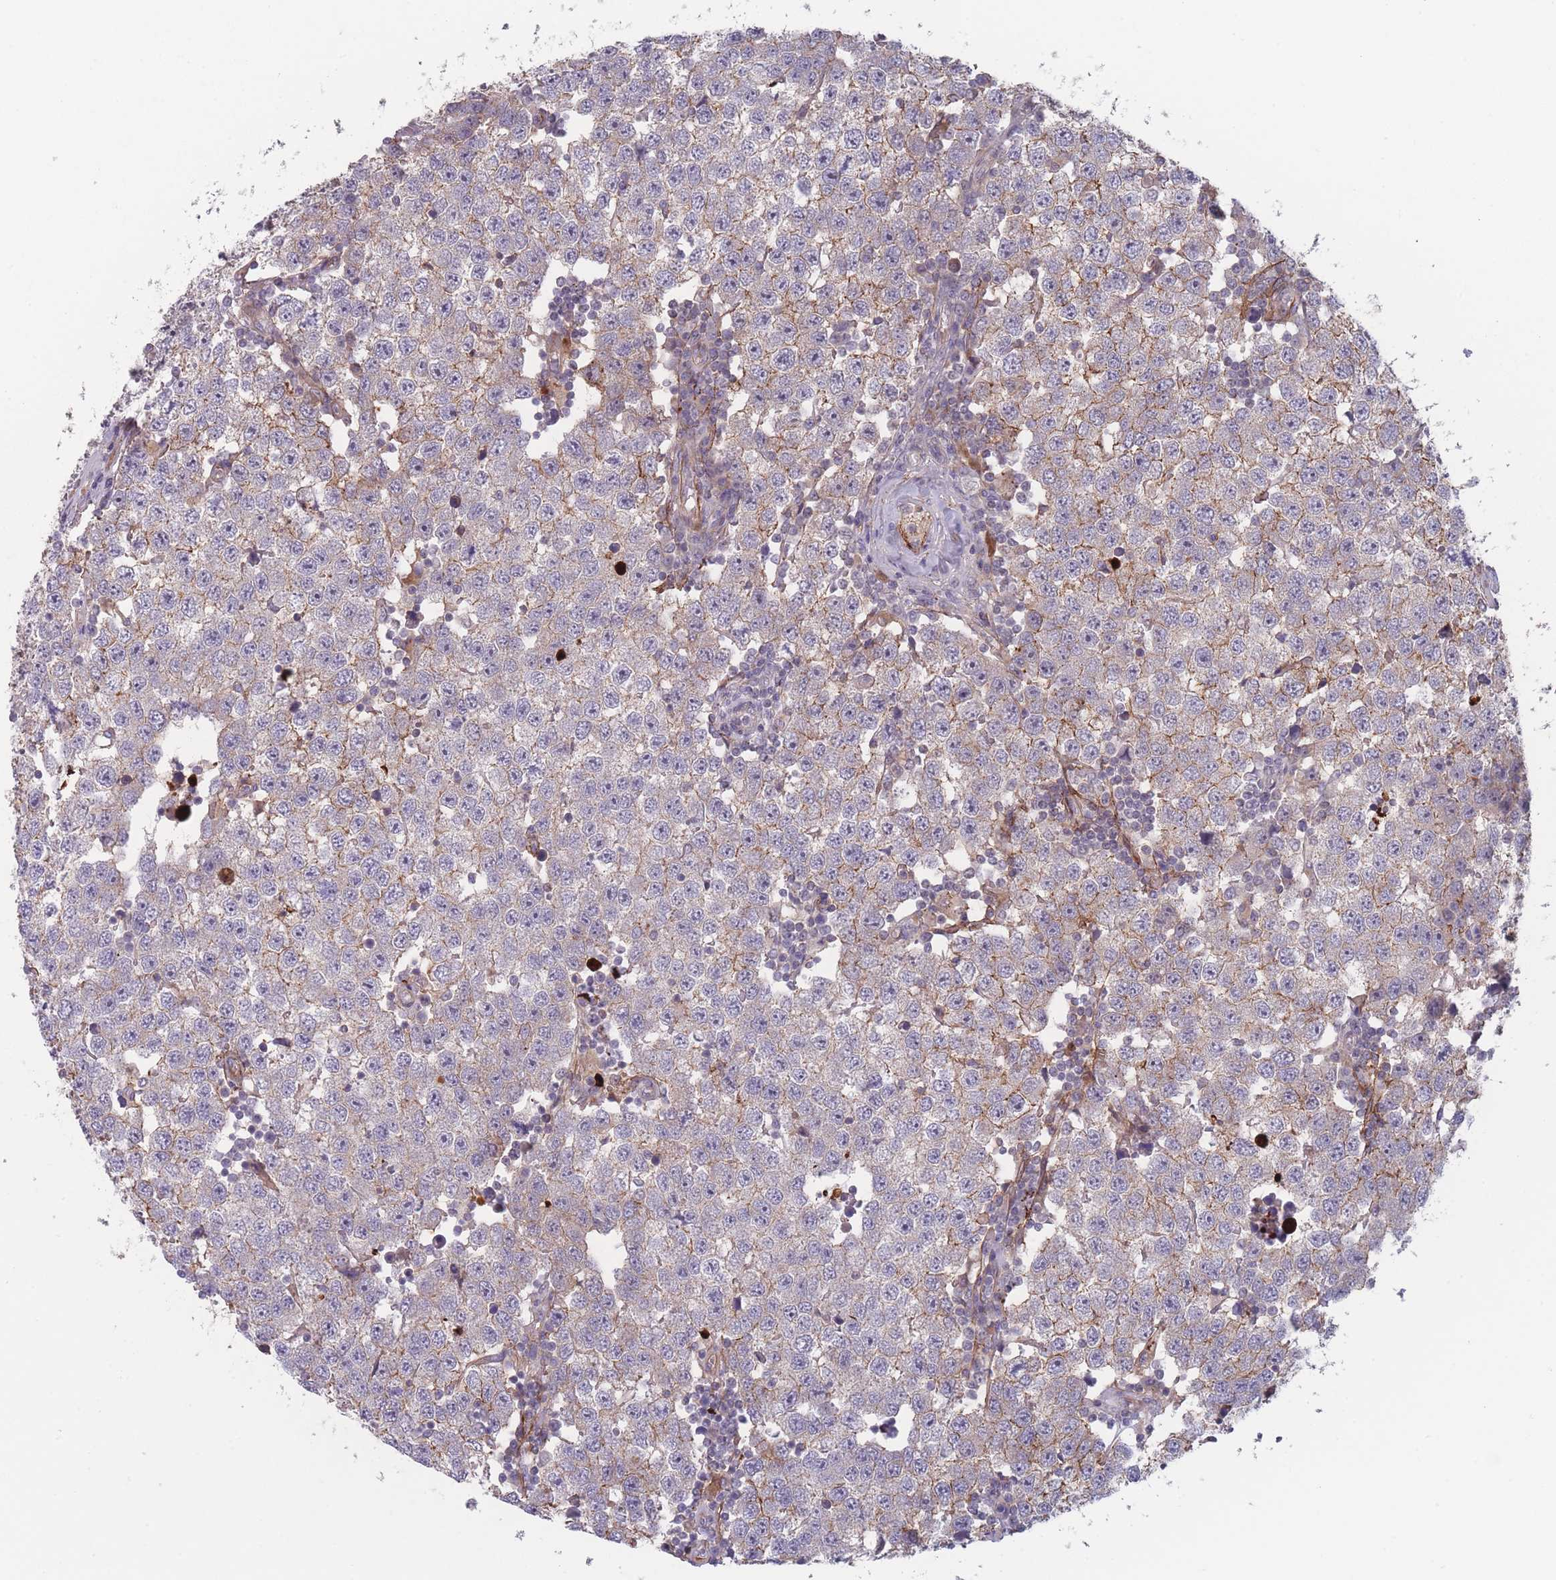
{"staining": {"intensity": "weak", "quantity": "<25%", "location": "cytoplasmic/membranous"}, "tissue": "testis cancer", "cell_type": "Tumor cells", "image_type": "cancer", "snomed": [{"axis": "morphology", "description": "Seminoma, NOS"}, {"axis": "topography", "description": "Testis"}], "caption": "This is an immunohistochemistry (IHC) image of testis seminoma. There is no positivity in tumor cells.", "gene": "TMEM232", "patient": {"sex": "male", "age": 34}}